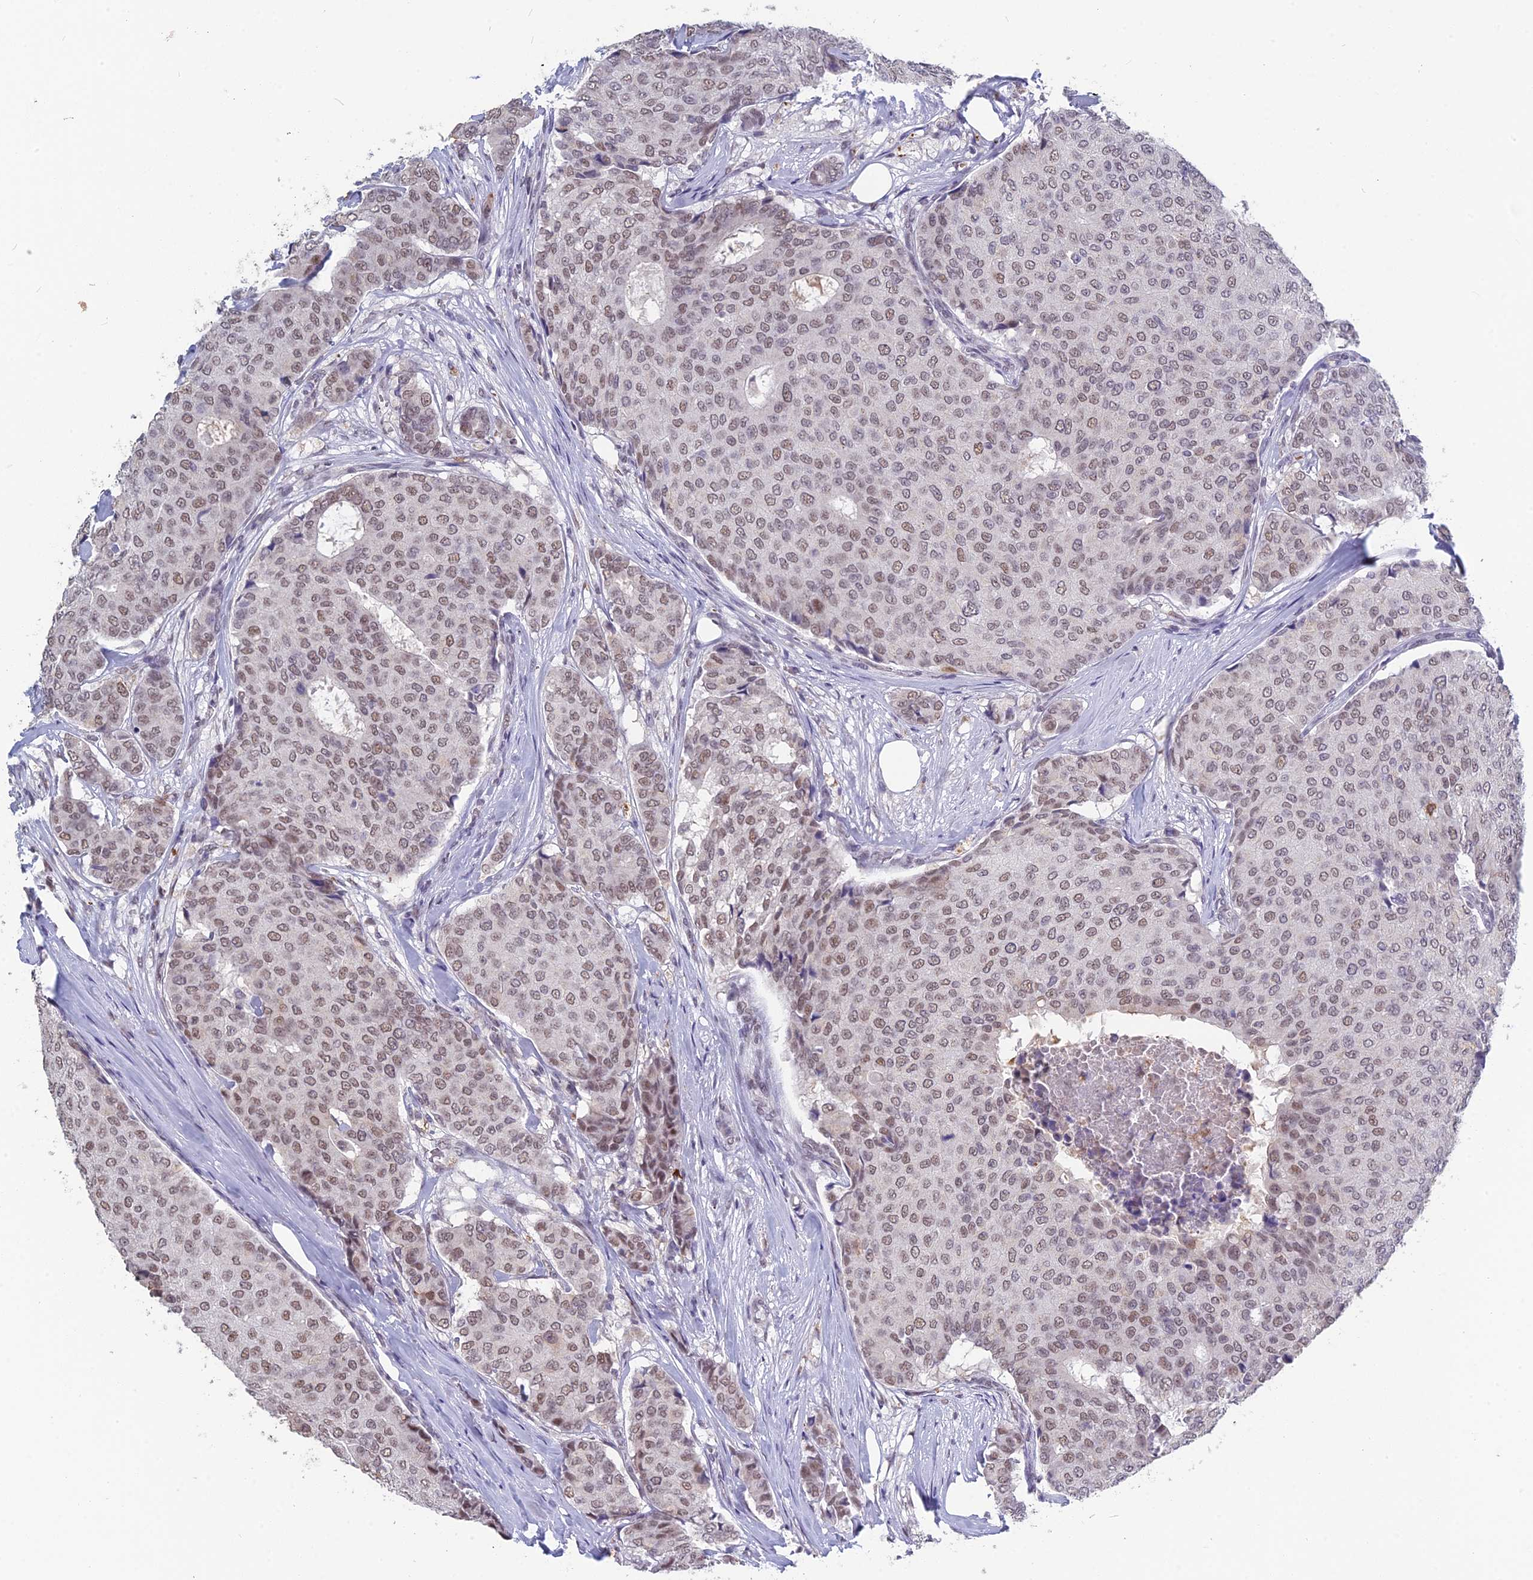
{"staining": {"intensity": "weak", "quantity": ">75%", "location": "nuclear"}, "tissue": "breast cancer", "cell_type": "Tumor cells", "image_type": "cancer", "snomed": [{"axis": "morphology", "description": "Duct carcinoma"}, {"axis": "topography", "description": "Breast"}], "caption": "Immunohistochemical staining of breast cancer reveals low levels of weak nuclear staining in approximately >75% of tumor cells. (DAB IHC with brightfield microscopy, high magnification).", "gene": "MT-CO3", "patient": {"sex": "female", "age": 75}}